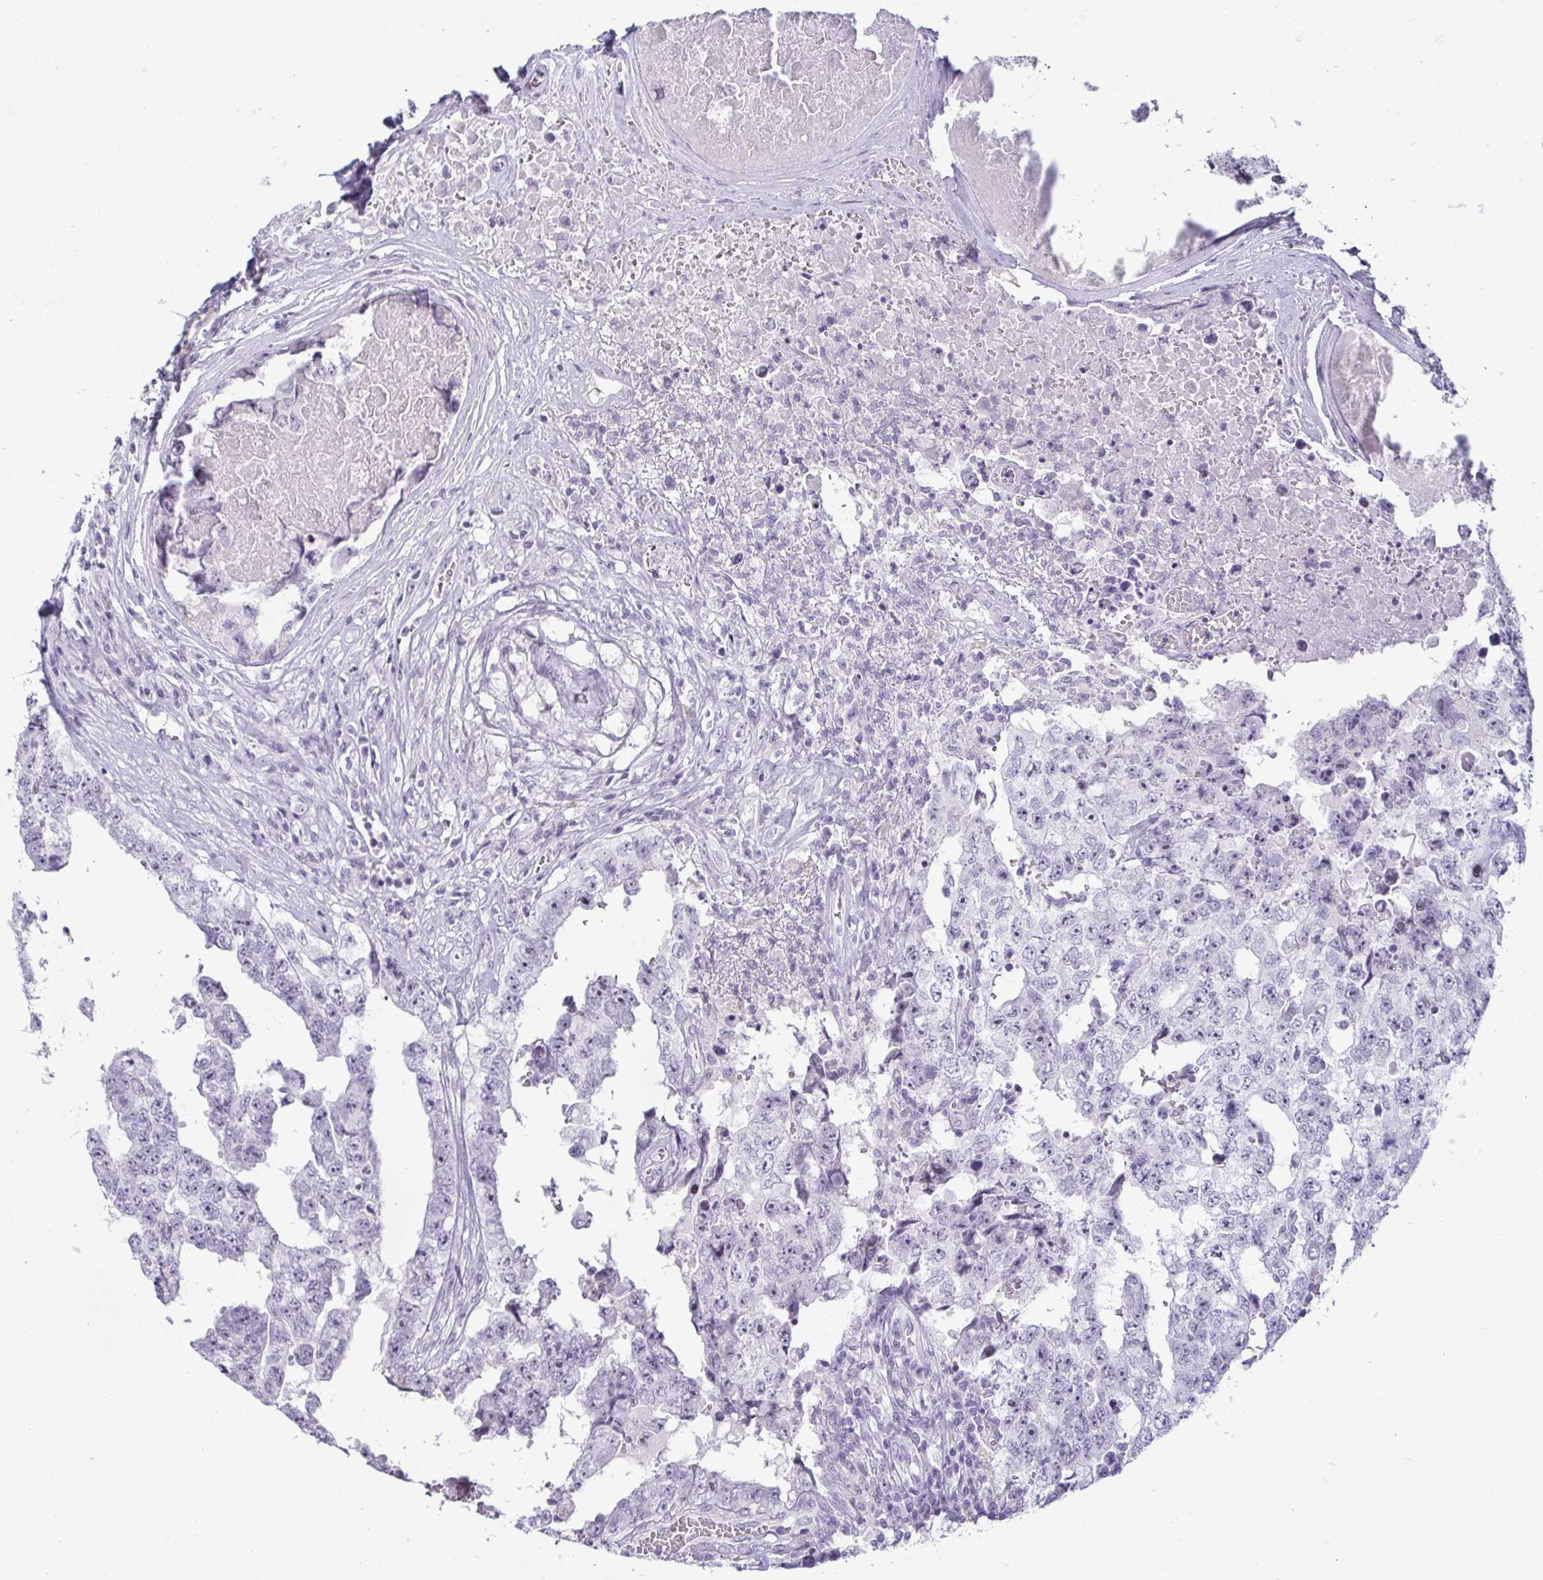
{"staining": {"intensity": "negative", "quantity": "none", "location": "none"}, "tissue": "testis cancer", "cell_type": "Tumor cells", "image_type": "cancer", "snomed": [{"axis": "morphology", "description": "Normal tissue, NOS"}, {"axis": "morphology", "description": "Carcinoma, Embryonal, NOS"}, {"axis": "topography", "description": "Testis"}, {"axis": "topography", "description": "Epididymis"}], "caption": "The image shows no staining of tumor cells in embryonal carcinoma (testis).", "gene": "CR2", "patient": {"sex": "male", "age": 25}}